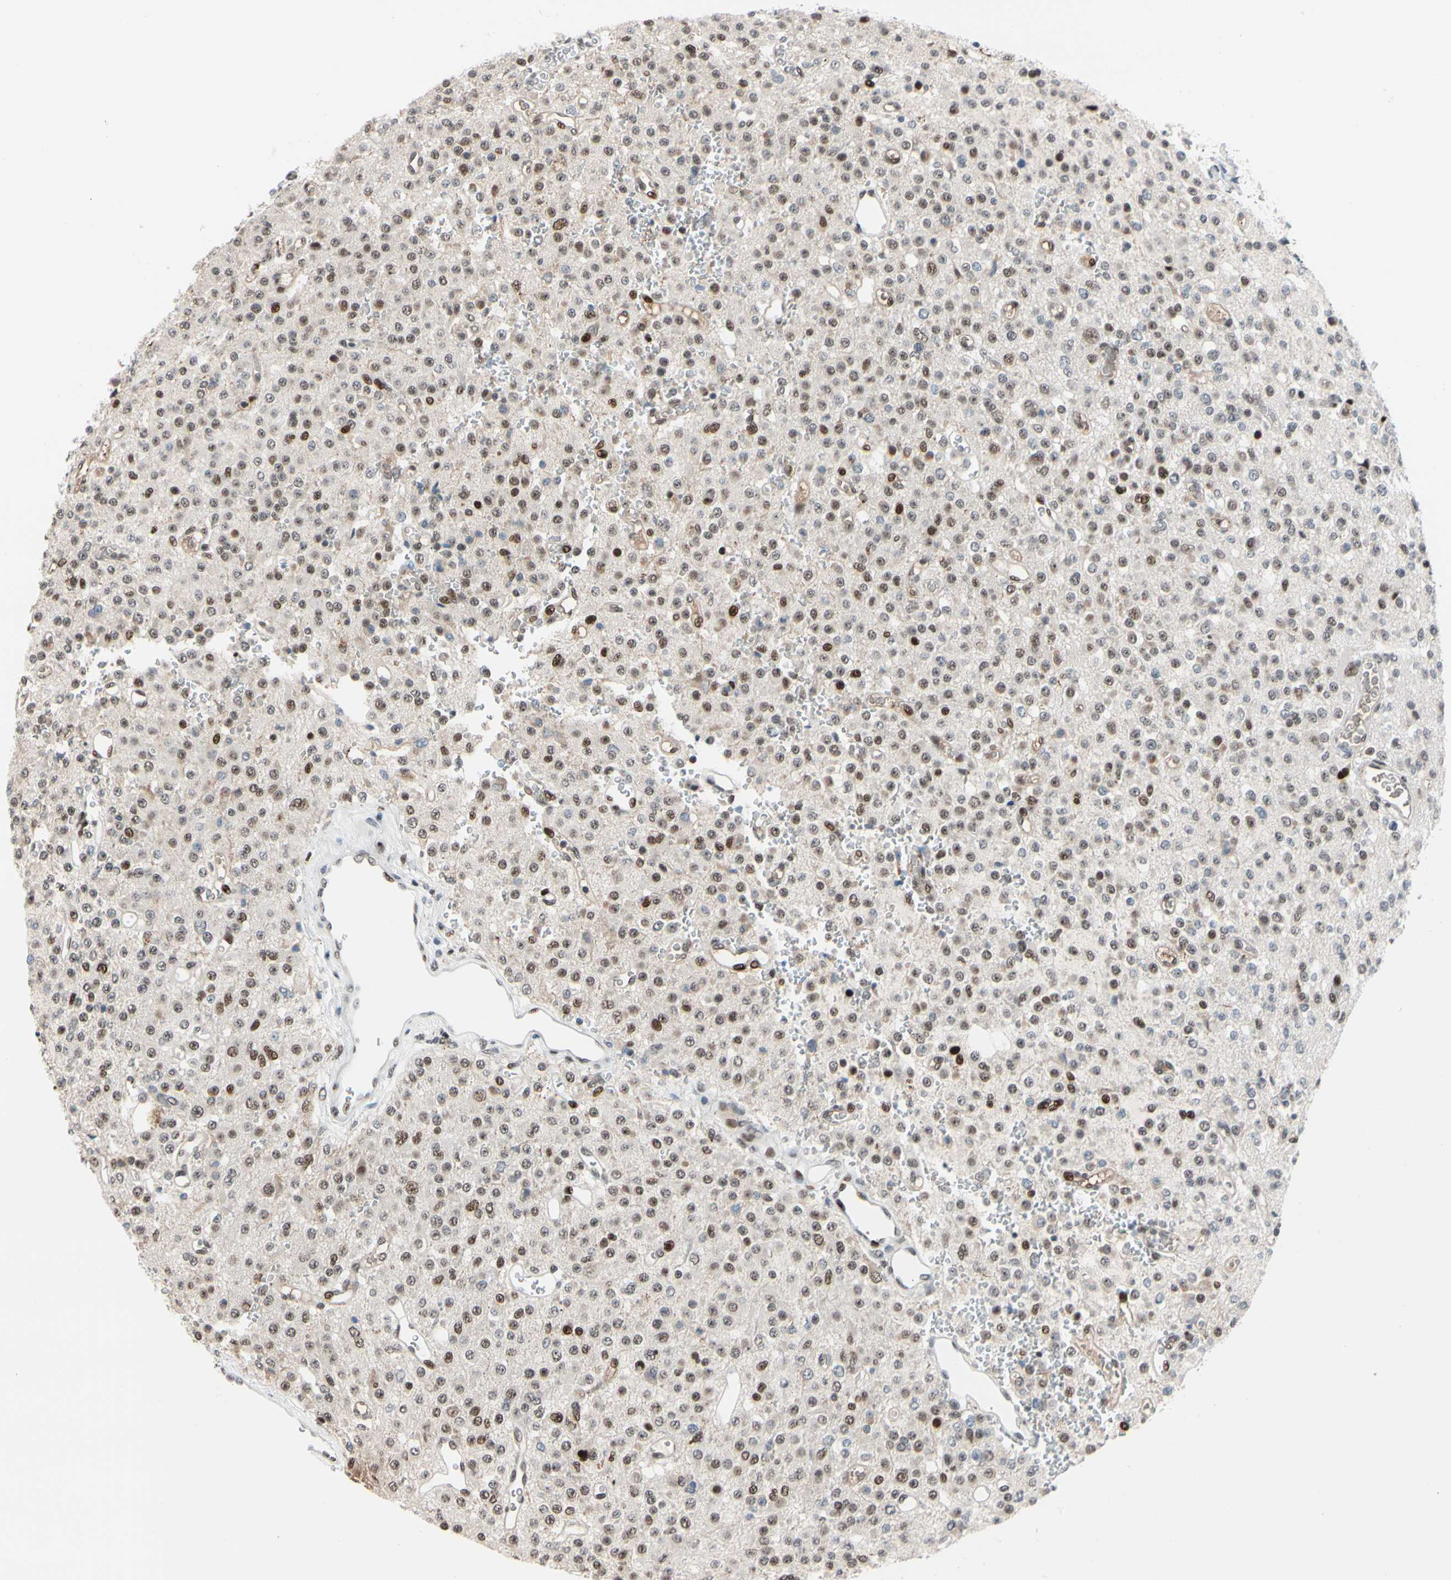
{"staining": {"intensity": "moderate", "quantity": "25%-75%", "location": "nuclear"}, "tissue": "glioma", "cell_type": "Tumor cells", "image_type": "cancer", "snomed": [{"axis": "morphology", "description": "Glioma, malignant, Low grade"}, {"axis": "topography", "description": "Brain"}], "caption": "Protein expression analysis of low-grade glioma (malignant) shows moderate nuclear staining in about 25%-75% of tumor cells. The staining is performed using DAB (3,3'-diaminobenzidine) brown chromogen to label protein expression. The nuclei are counter-stained blue using hematoxylin.", "gene": "FOXO3", "patient": {"sex": "male", "age": 38}}